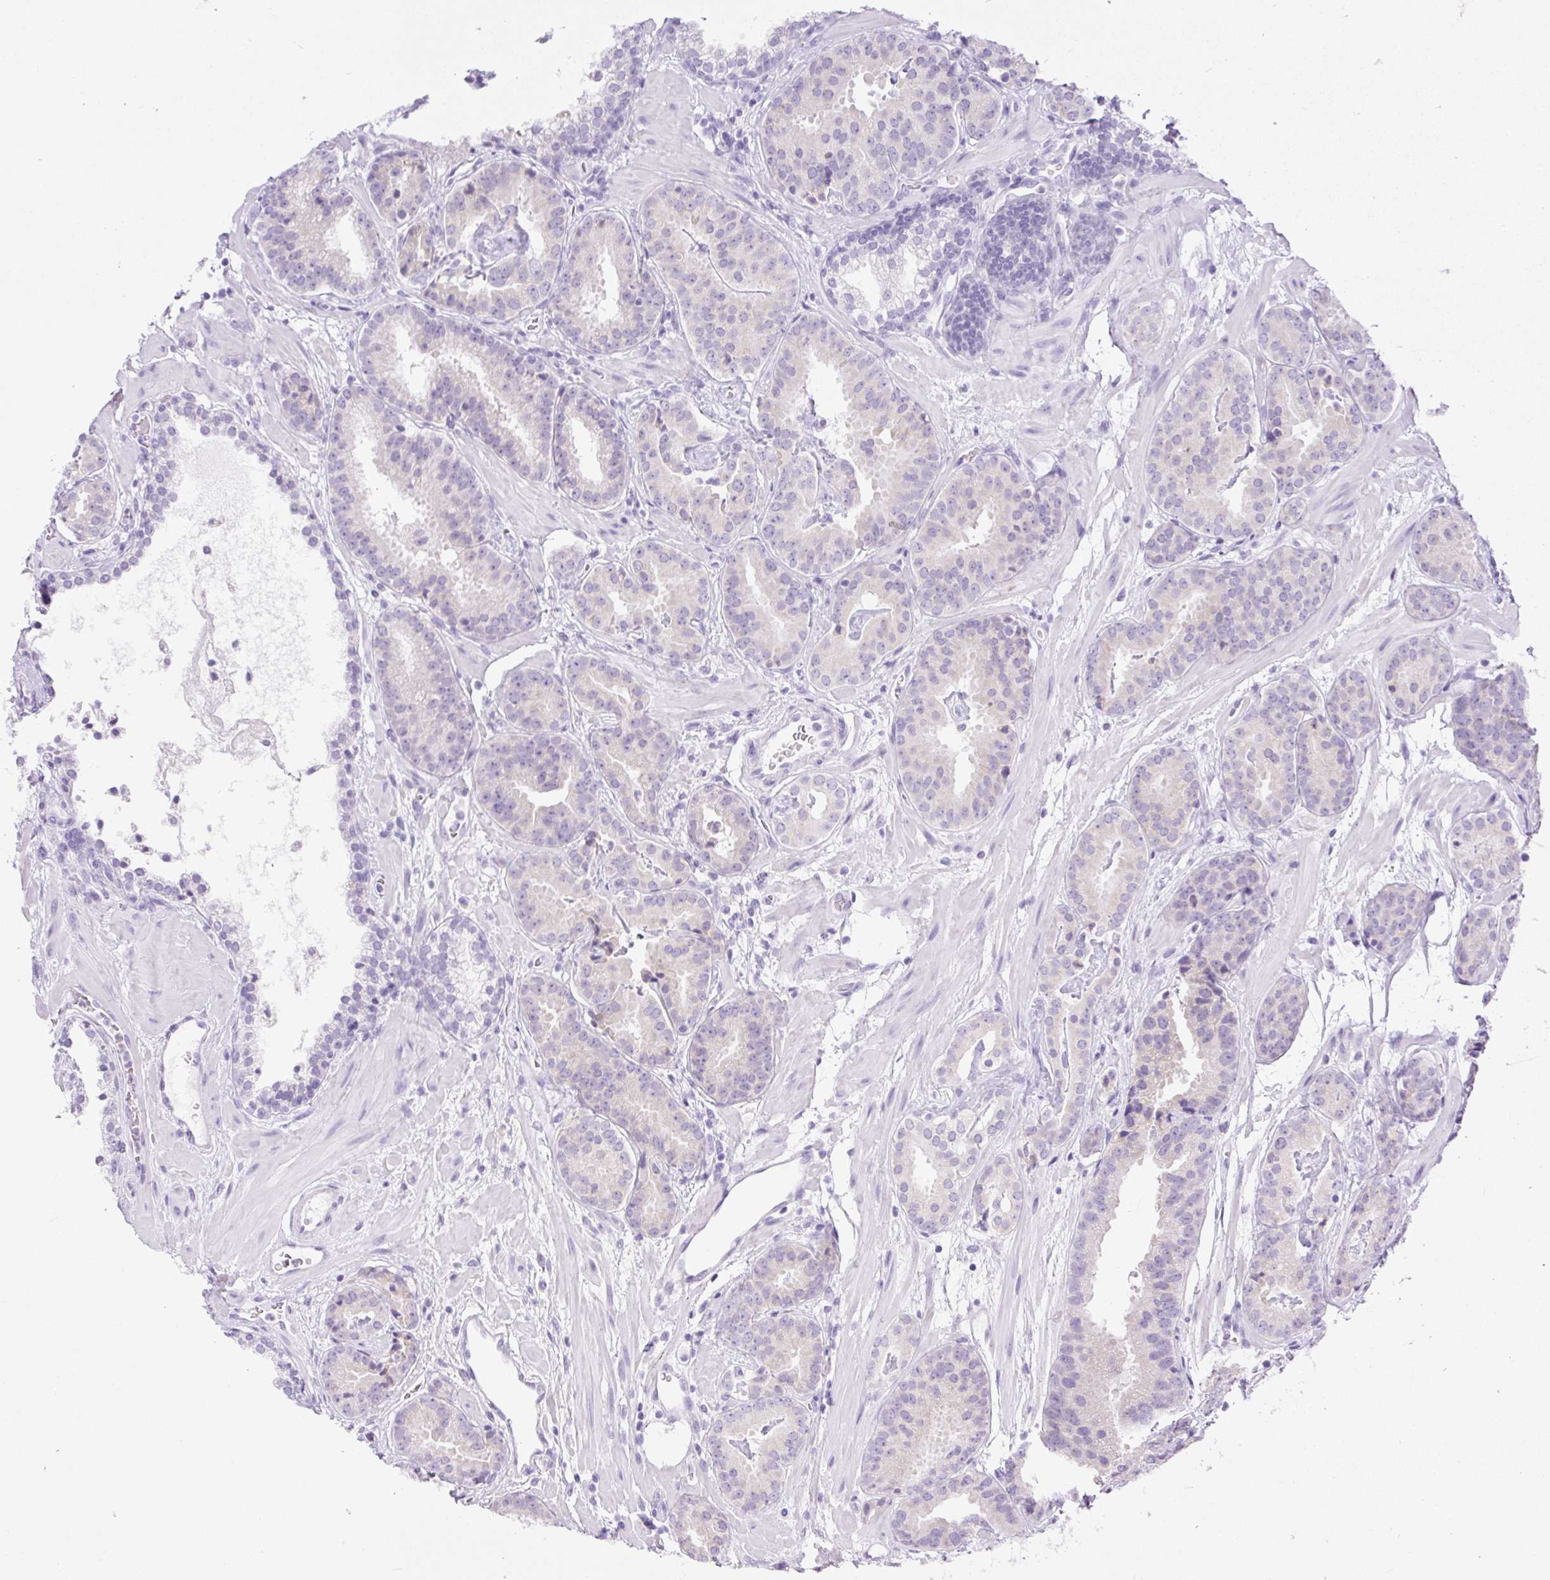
{"staining": {"intensity": "weak", "quantity": "<25%", "location": "cytoplasmic/membranous"}, "tissue": "prostate cancer", "cell_type": "Tumor cells", "image_type": "cancer", "snomed": [{"axis": "morphology", "description": "Adenocarcinoma, Low grade"}, {"axis": "topography", "description": "Prostate"}], "caption": "The immunohistochemistry photomicrograph has no significant positivity in tumor cells of prostate cancer tissue.", "gene": "SLC25A40", "patient": {"sex": "male", "age": 62}}